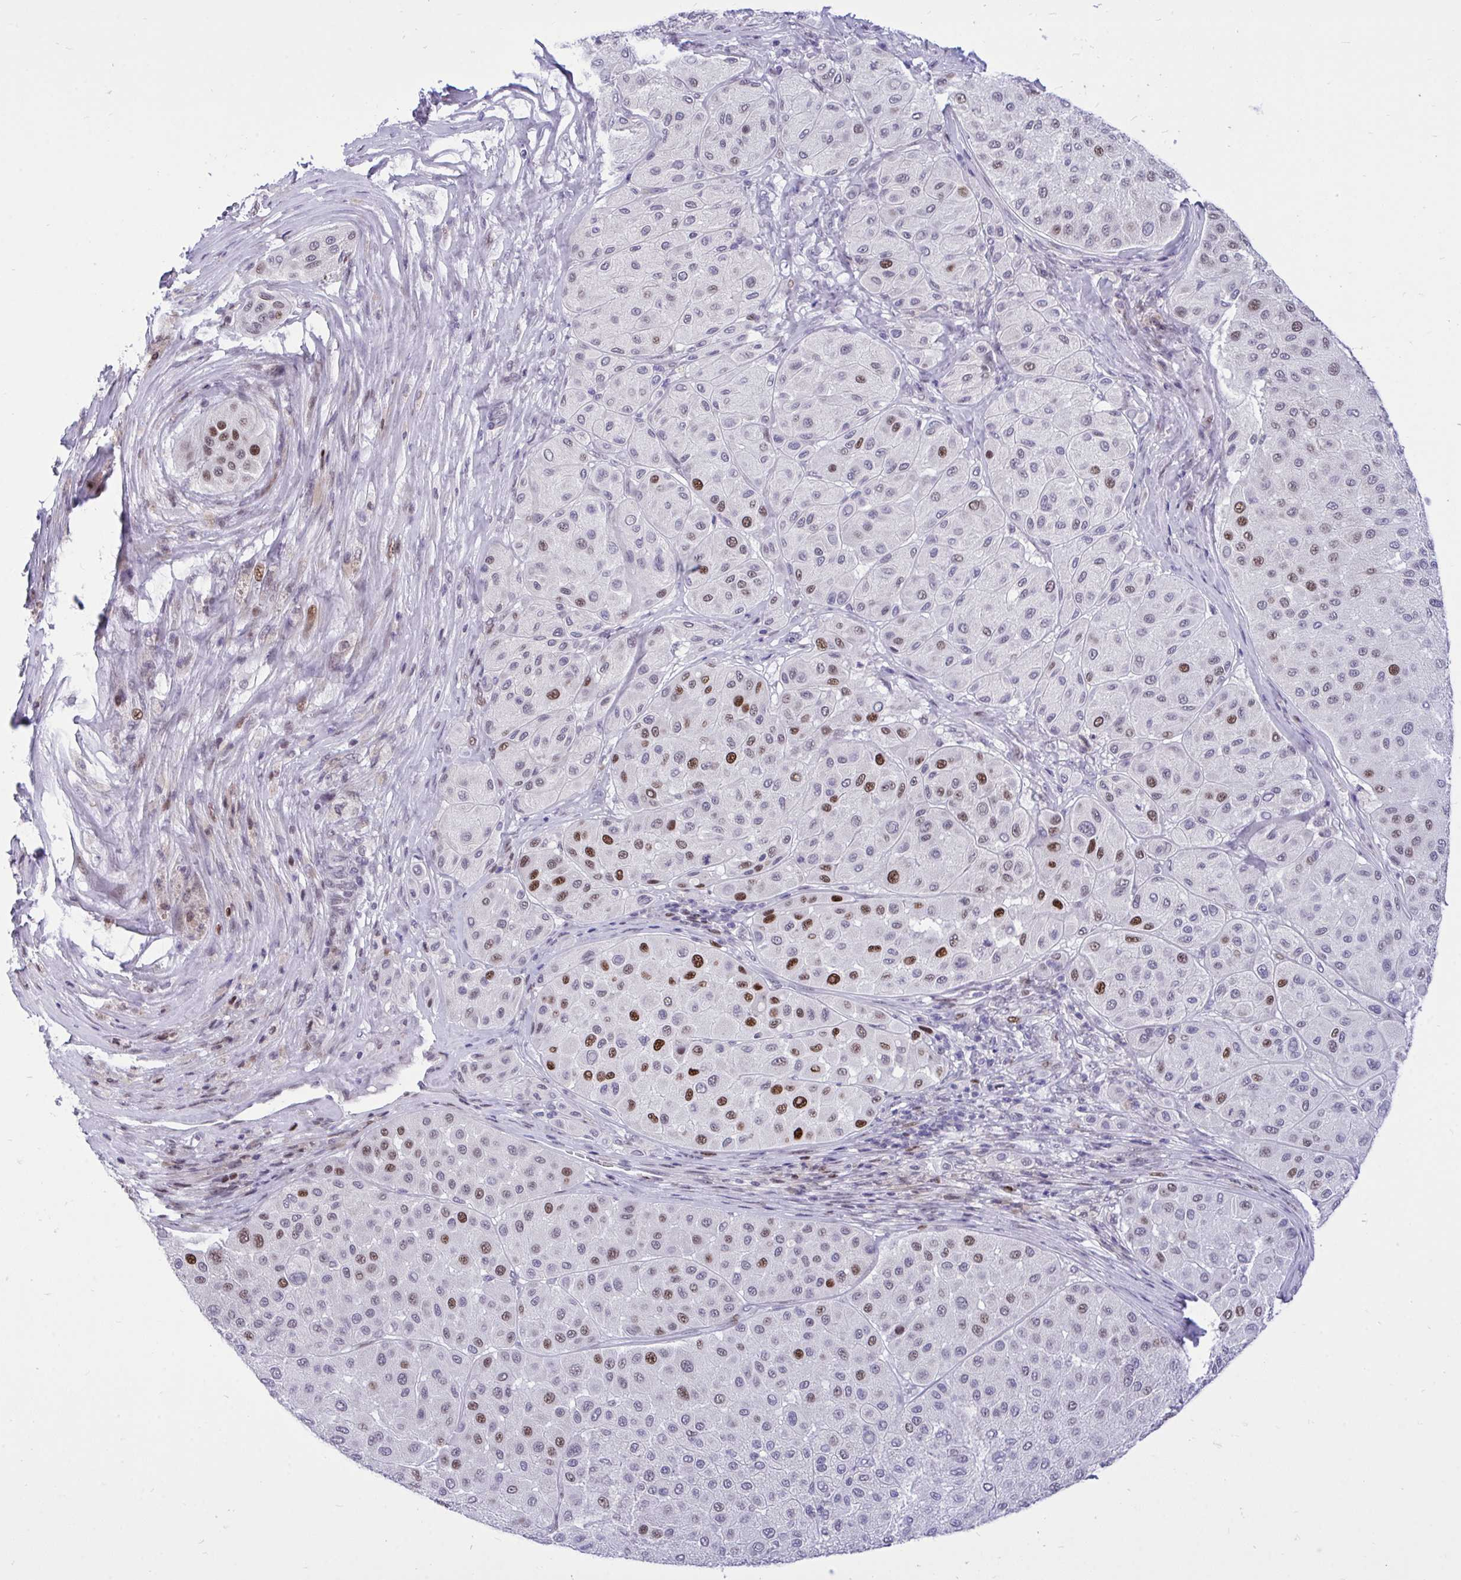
{"staining": {"intensity": "strong", "quantity": "<25%", "location": "nuclear"}, "tissue": "melanoma", "cell_type": "Tumor cells", "image_type": "cancer", "snomed": [{"axis": "morphology", "description": "Malignant melanoma, Metastatic site"}, {"axis": "topography", "description": "Smooth muscle"}], "caption": "Protein expression analysis of human malignant melanoma (metastatic site) reveals strong nuclear expression in about <25% of tumor cells. Using DAB (brown) and hematoxylin (blue) stains, captured at high magnification using brightfield microscopy.", "gene": "C1QL2", "patient": {"sex": "male", "age": 41}}